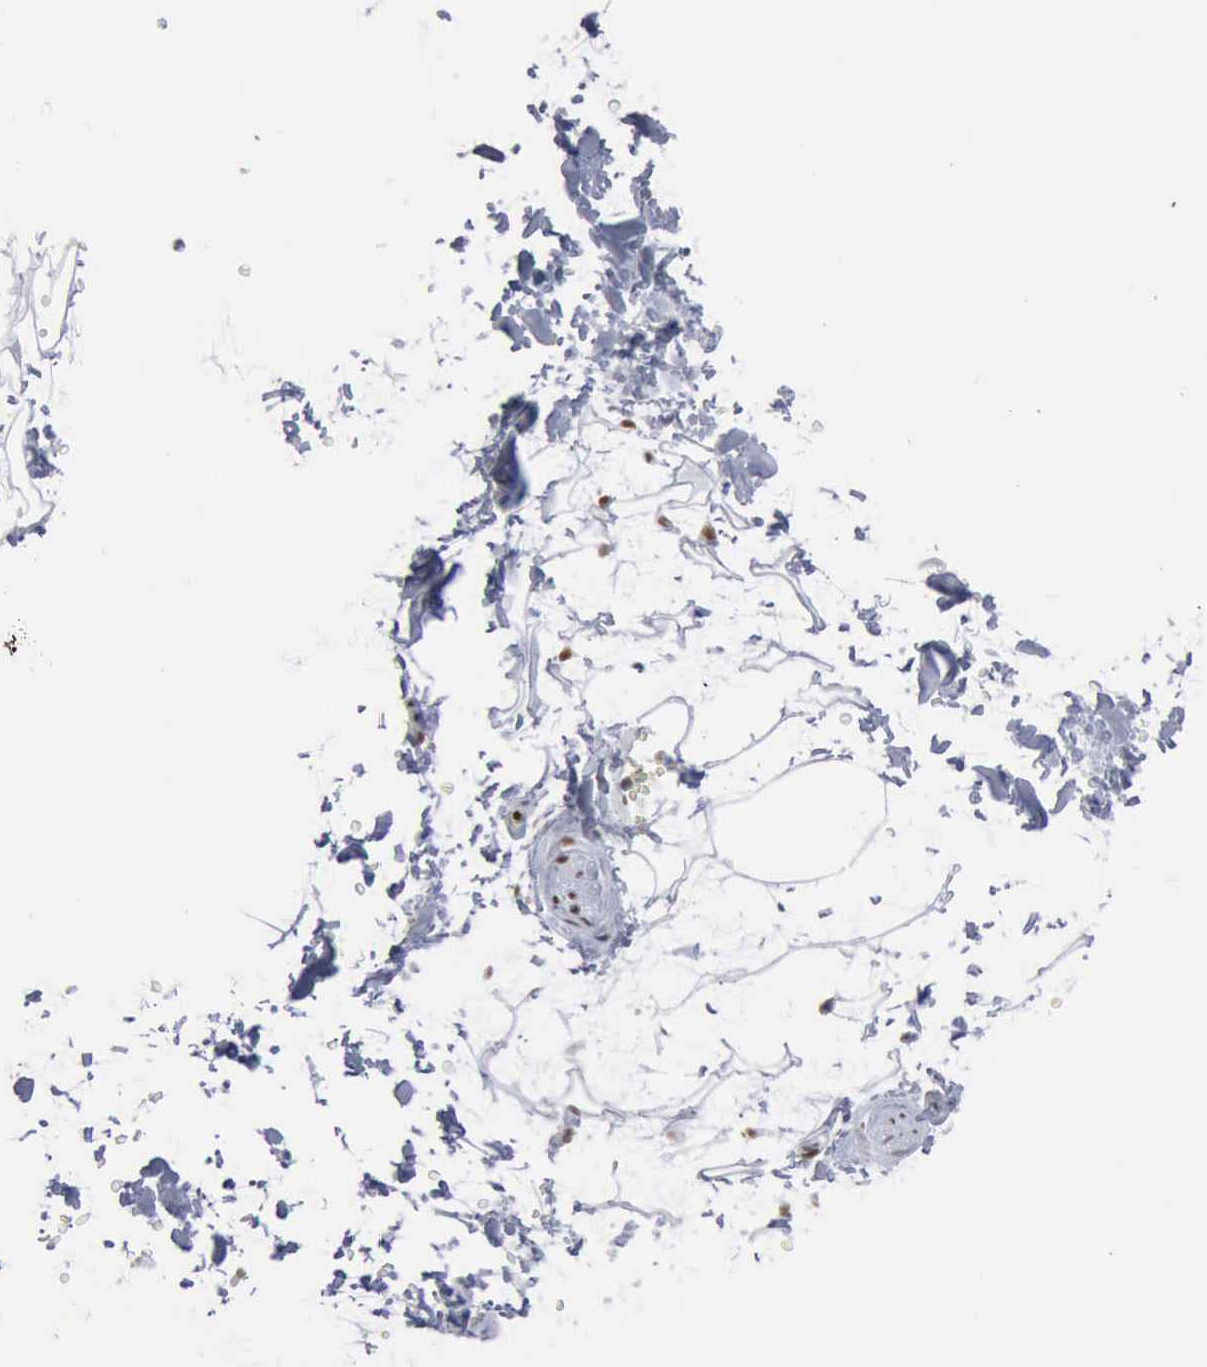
{"staining": {"intensity": "moderate", "quantity": ">75%", "location": "nuclear"}, "tissue": "adipose tissue", "cell_type": "Adipocytes", "image_type": "normal", "snomed": [{"axis": "morphology", "description": "Normal tissue, NOS"}, {"axis": "topography", "description": "Soft tissue"}], "caption": "Immunohistochemical staining of unremarkable human adipose tissue shows >75% levels of moderate nuclear protein positivity in approximately >75% of adipocytes.", "gene": "XPA", "patient": {"sex": "male", "age": 72}}